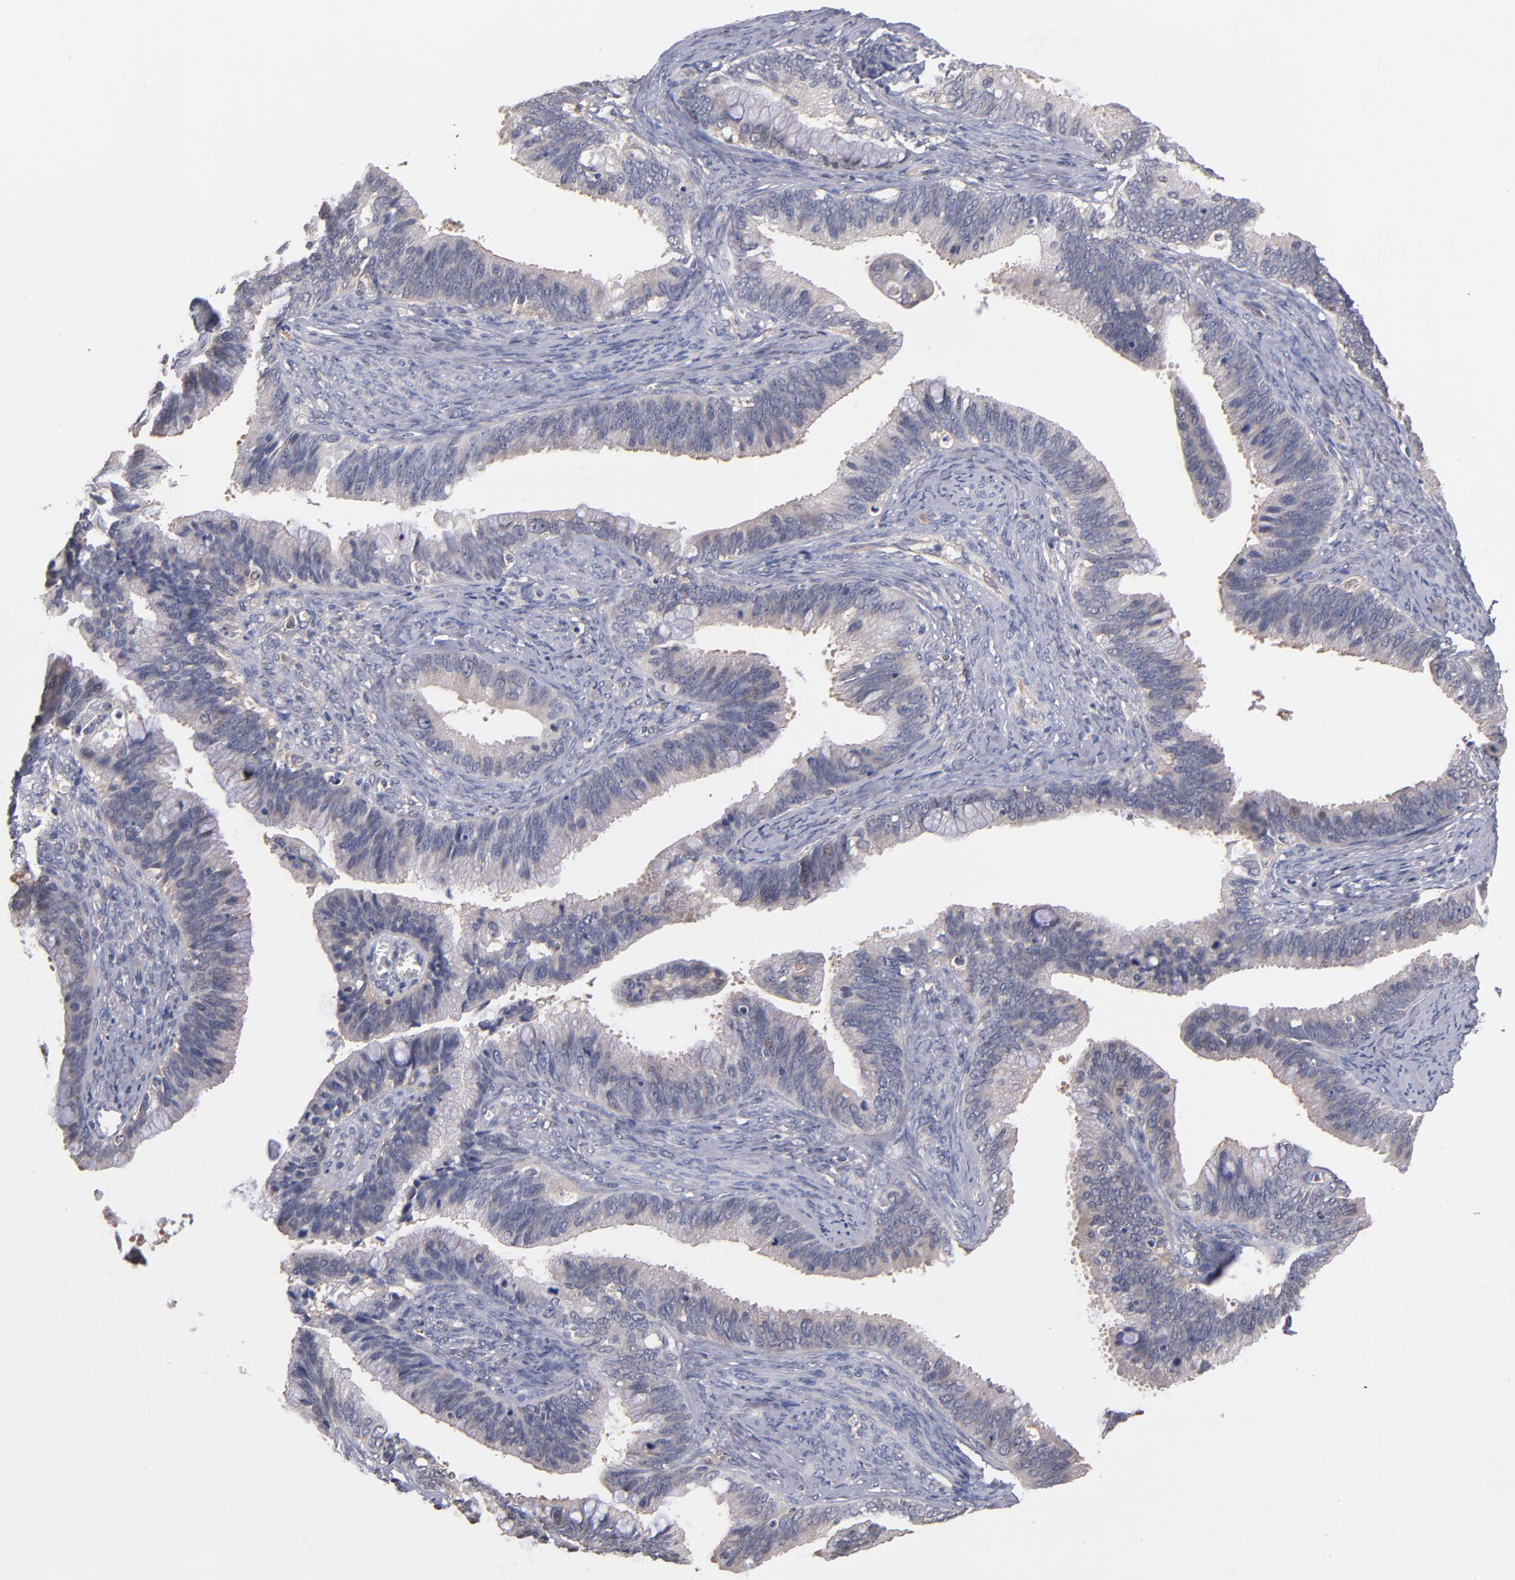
{"staining": {"intensity": "negative", "quantity": "none", "location": "none"}, "tissue": "cervical cancer", "cell_type": "Tumor cells", "image_type": "cancer", "snomed": [{"axis": "morphology", "description": "Adenocarcinoma, NOS"}, {"axis": "topography", "description": "Cervix"}], "caption": "This histopathology image is of cervical cancer (adenocarcinoma) stained with immunohistochemistry (IHC) to label a protein in brown with the nuclei are counter-stained blue. There is no expression in tumor cells.", "gene": "GMFG", "patient": {"sex": "female", "age": 47}}